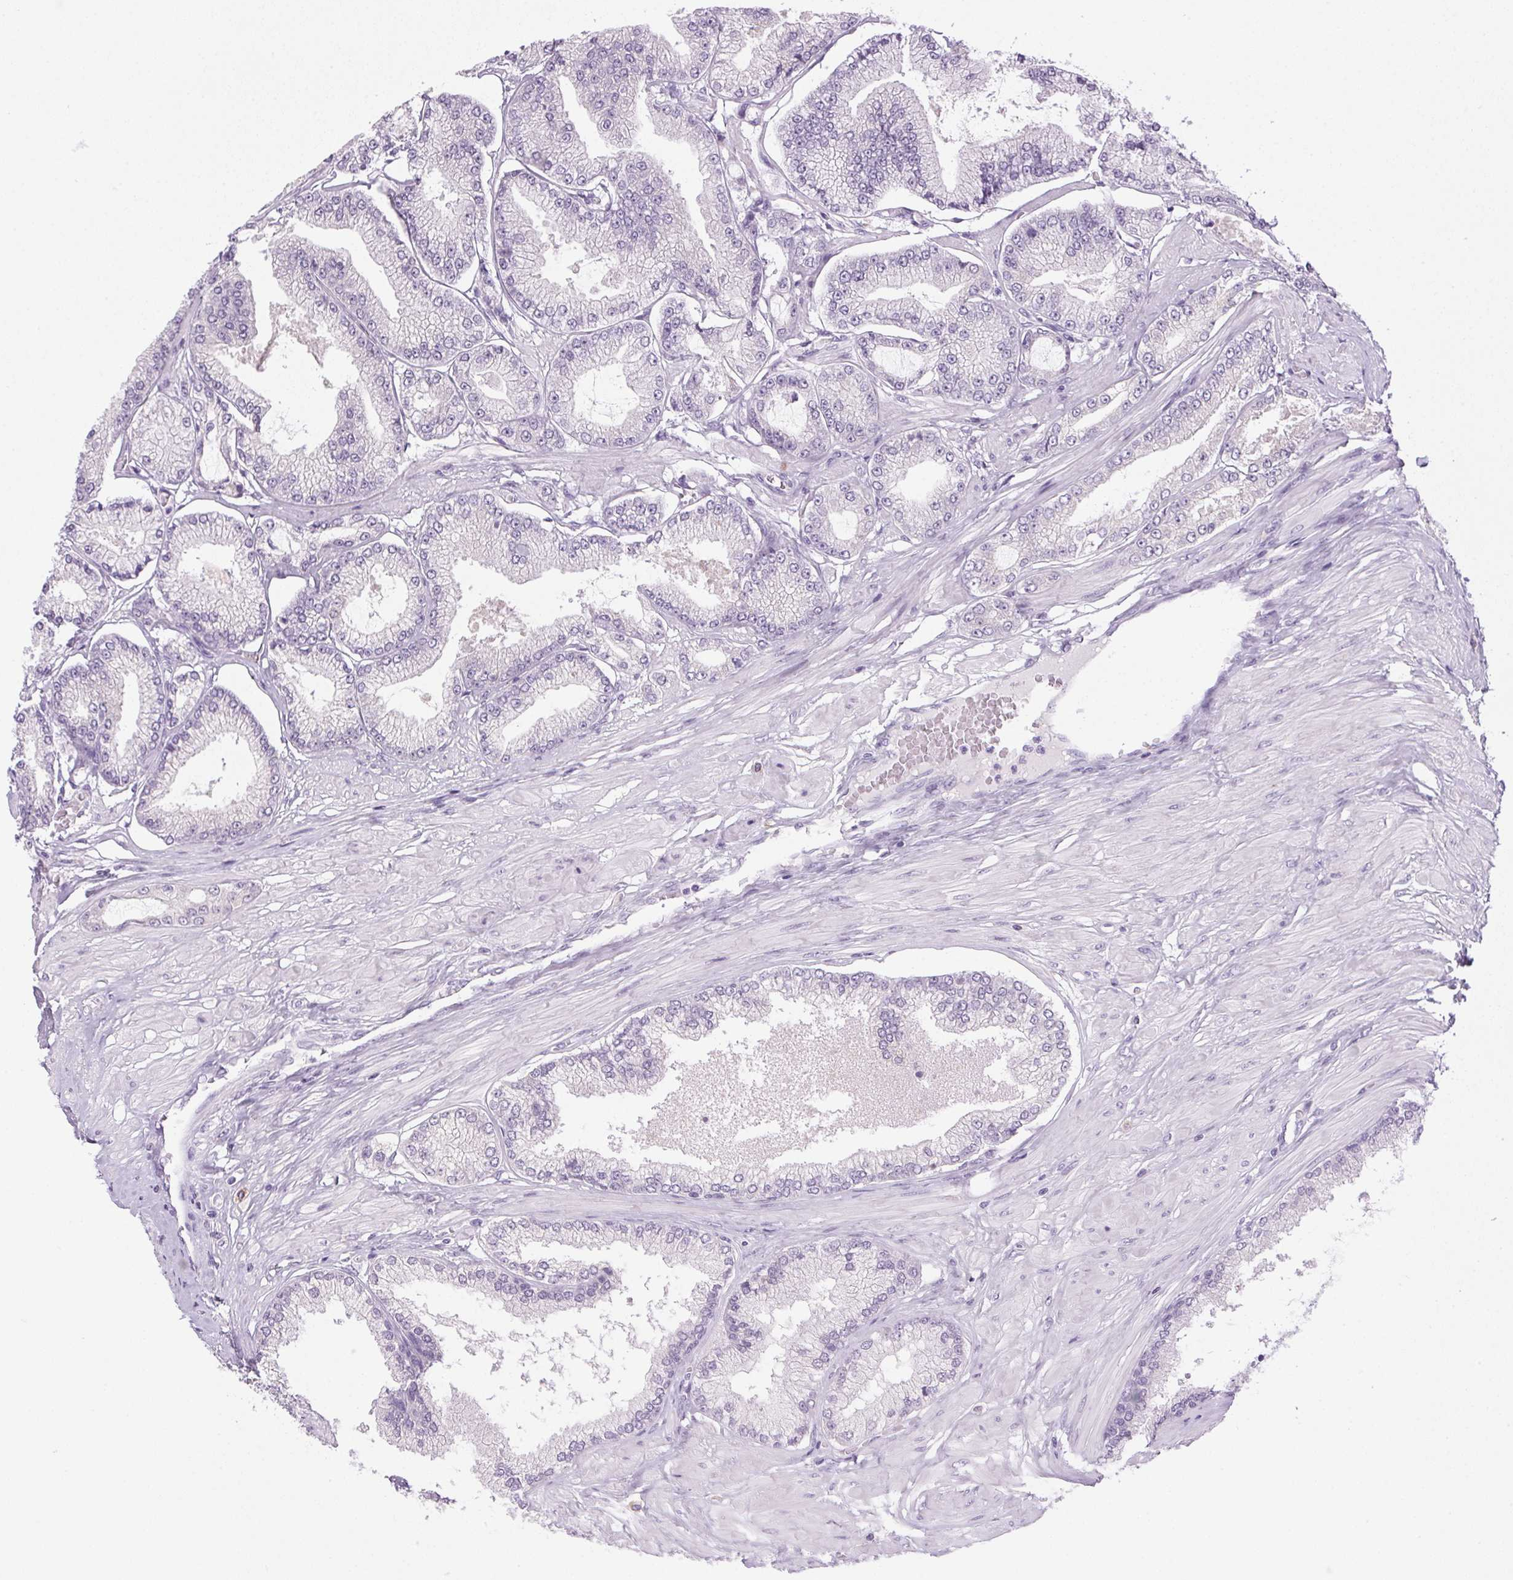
{"staining": {"intensity": "negative", "quantity": "none", "location": "none"}, "tissue": "prostate cancer", "cell_type": "Tumor cells", "image_type": "cancer", "snomed": [{"axis": "morphology", "description": "Adenocarcinoma, Low grade"}, {"axis": "topography", "description": "Prostate"}], "caption": "Immunohistochemistry of prostate cancer reveals no positivity in tumor cells. The staining was performed using DAB to visualize the protein expression in brown, while the nuclei were stained in blue with hematoxylin (Magnification: 20x).", "gene": "POPDC2", "patient": {"sex": "male", "age": 55}}